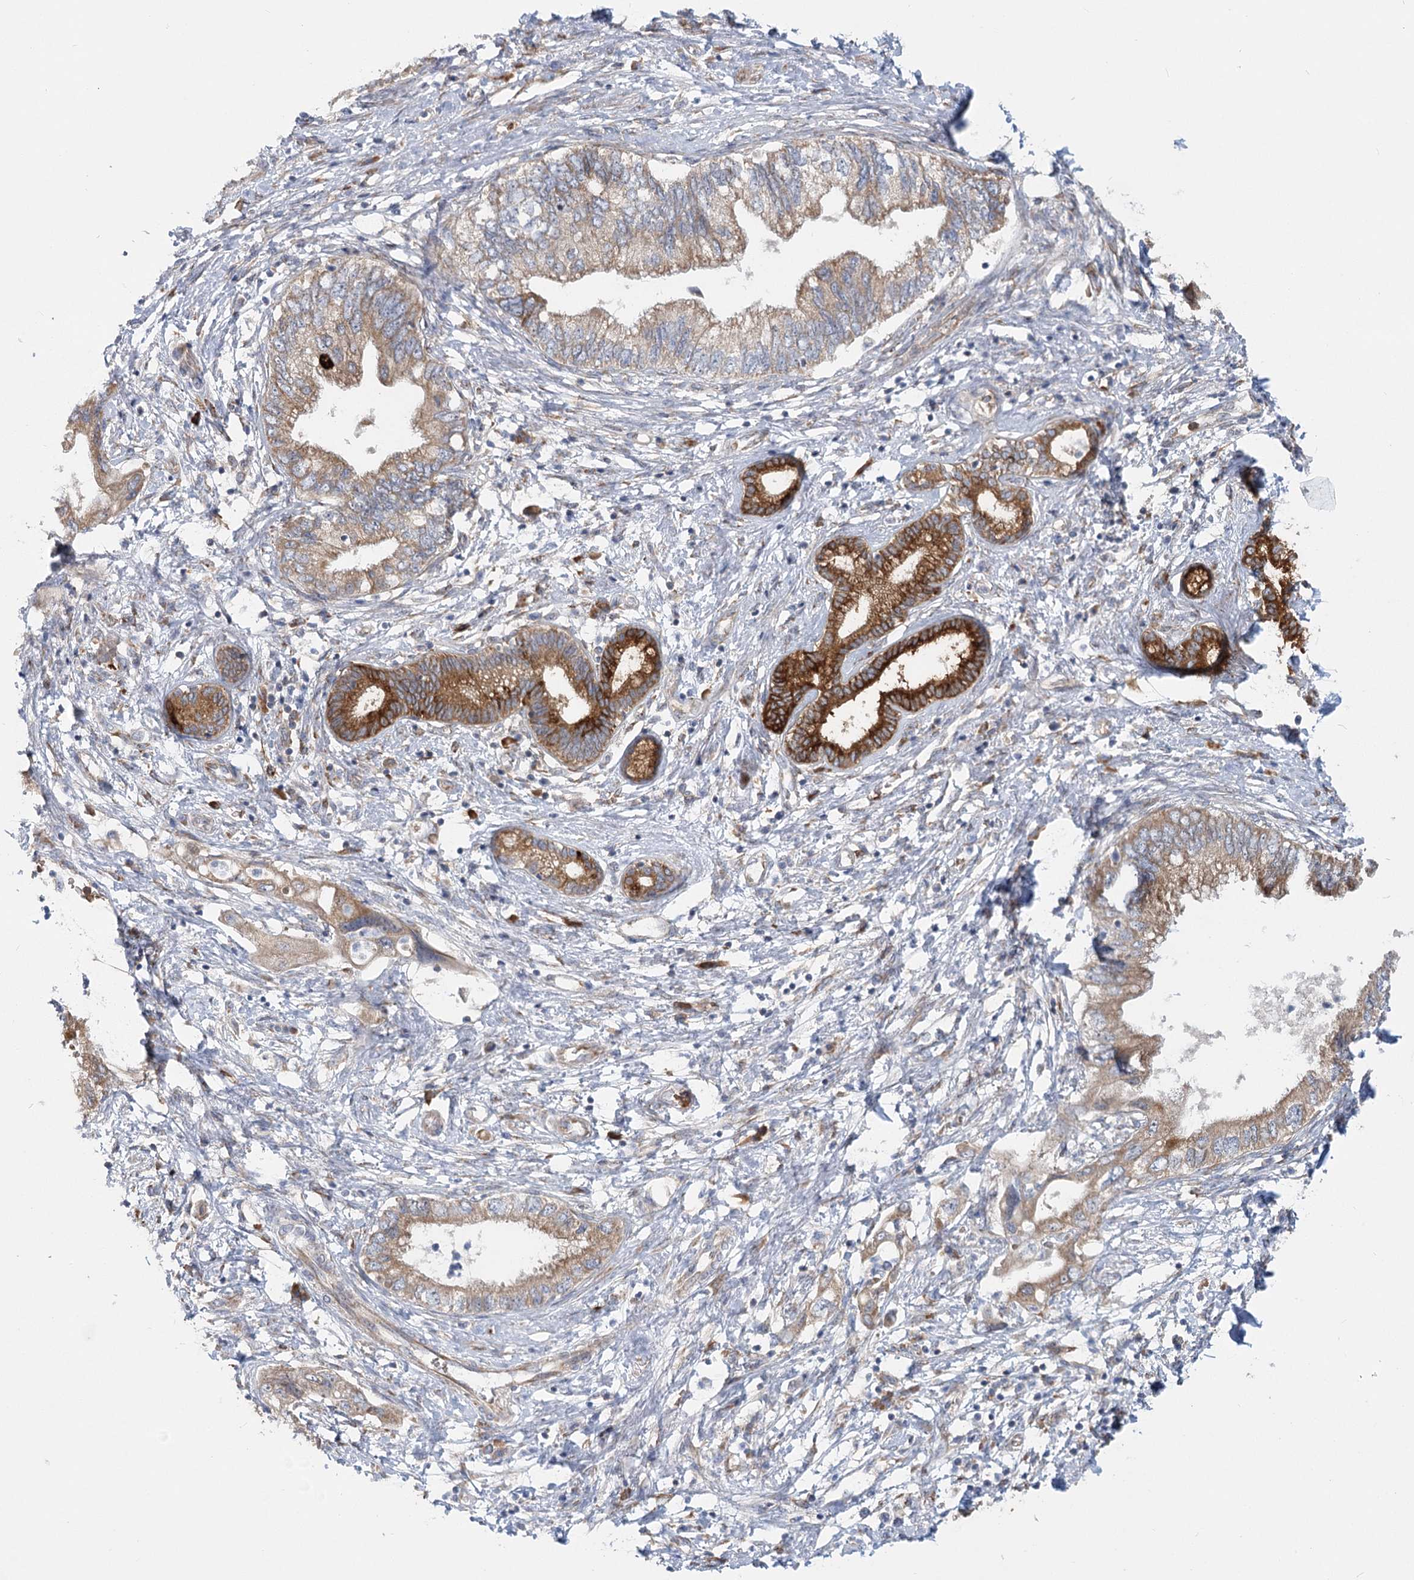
{"staining": {"intensity": "strong", "quantity": "25%-75%", "location": "cytoplasmic/membranous"}, "tissue": "pancreatic cancer", "cell_type": "Tumor cells", "image_type": "cancer", "snomed": [{"axis": "morphology", "description": "Adenocarcinoma, NOS"}, {"axis": "topography", "description": "Pancreas"}], "caption": "Protein staining of pancreatic cancer tissue exhibits strong cytoplasmic/membranous staining in approximately 25%-75% of tumor cells.", "gene": "CIB4", "patient": {"sex": "female", "age": 73}}